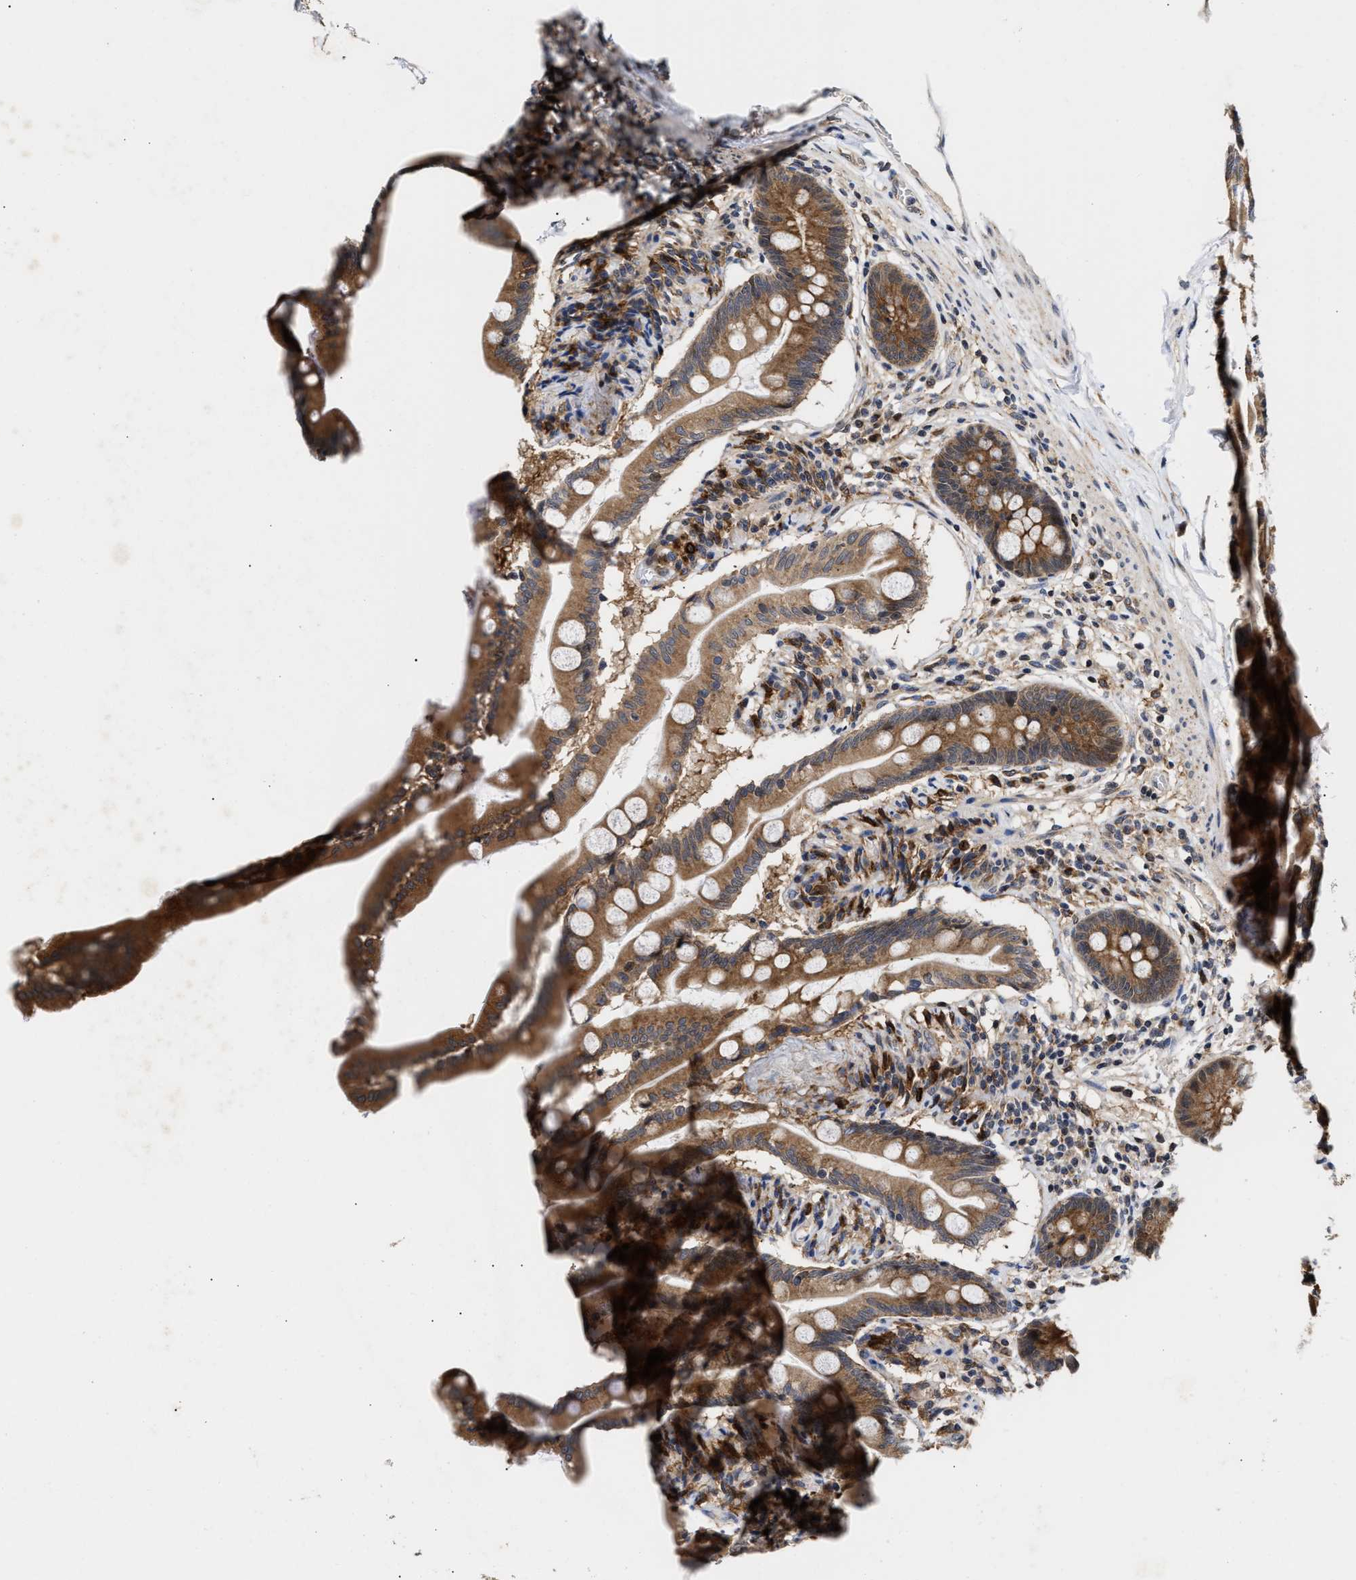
{"staining": {"intensity": "strong", "quantity": ">75%", "location": "cytoplasmic/membranous"}, "tissue": "small intestine", "cell_type": "Glandular cells", "image_type": "normal", "snomed": [{"axis": "morphology", "description": "Normal tissue, NOS"}, {"axis": "topography", "description": "Small intestine"}], "caption": "The histopathology image reveals staining of unremarkable small intestine, revealing strong cytoplasmic/membranous protein expression (brown color) within glandular cells.", "gene": "CLIP2", "patient": {"sex": "female", "age": 56}}